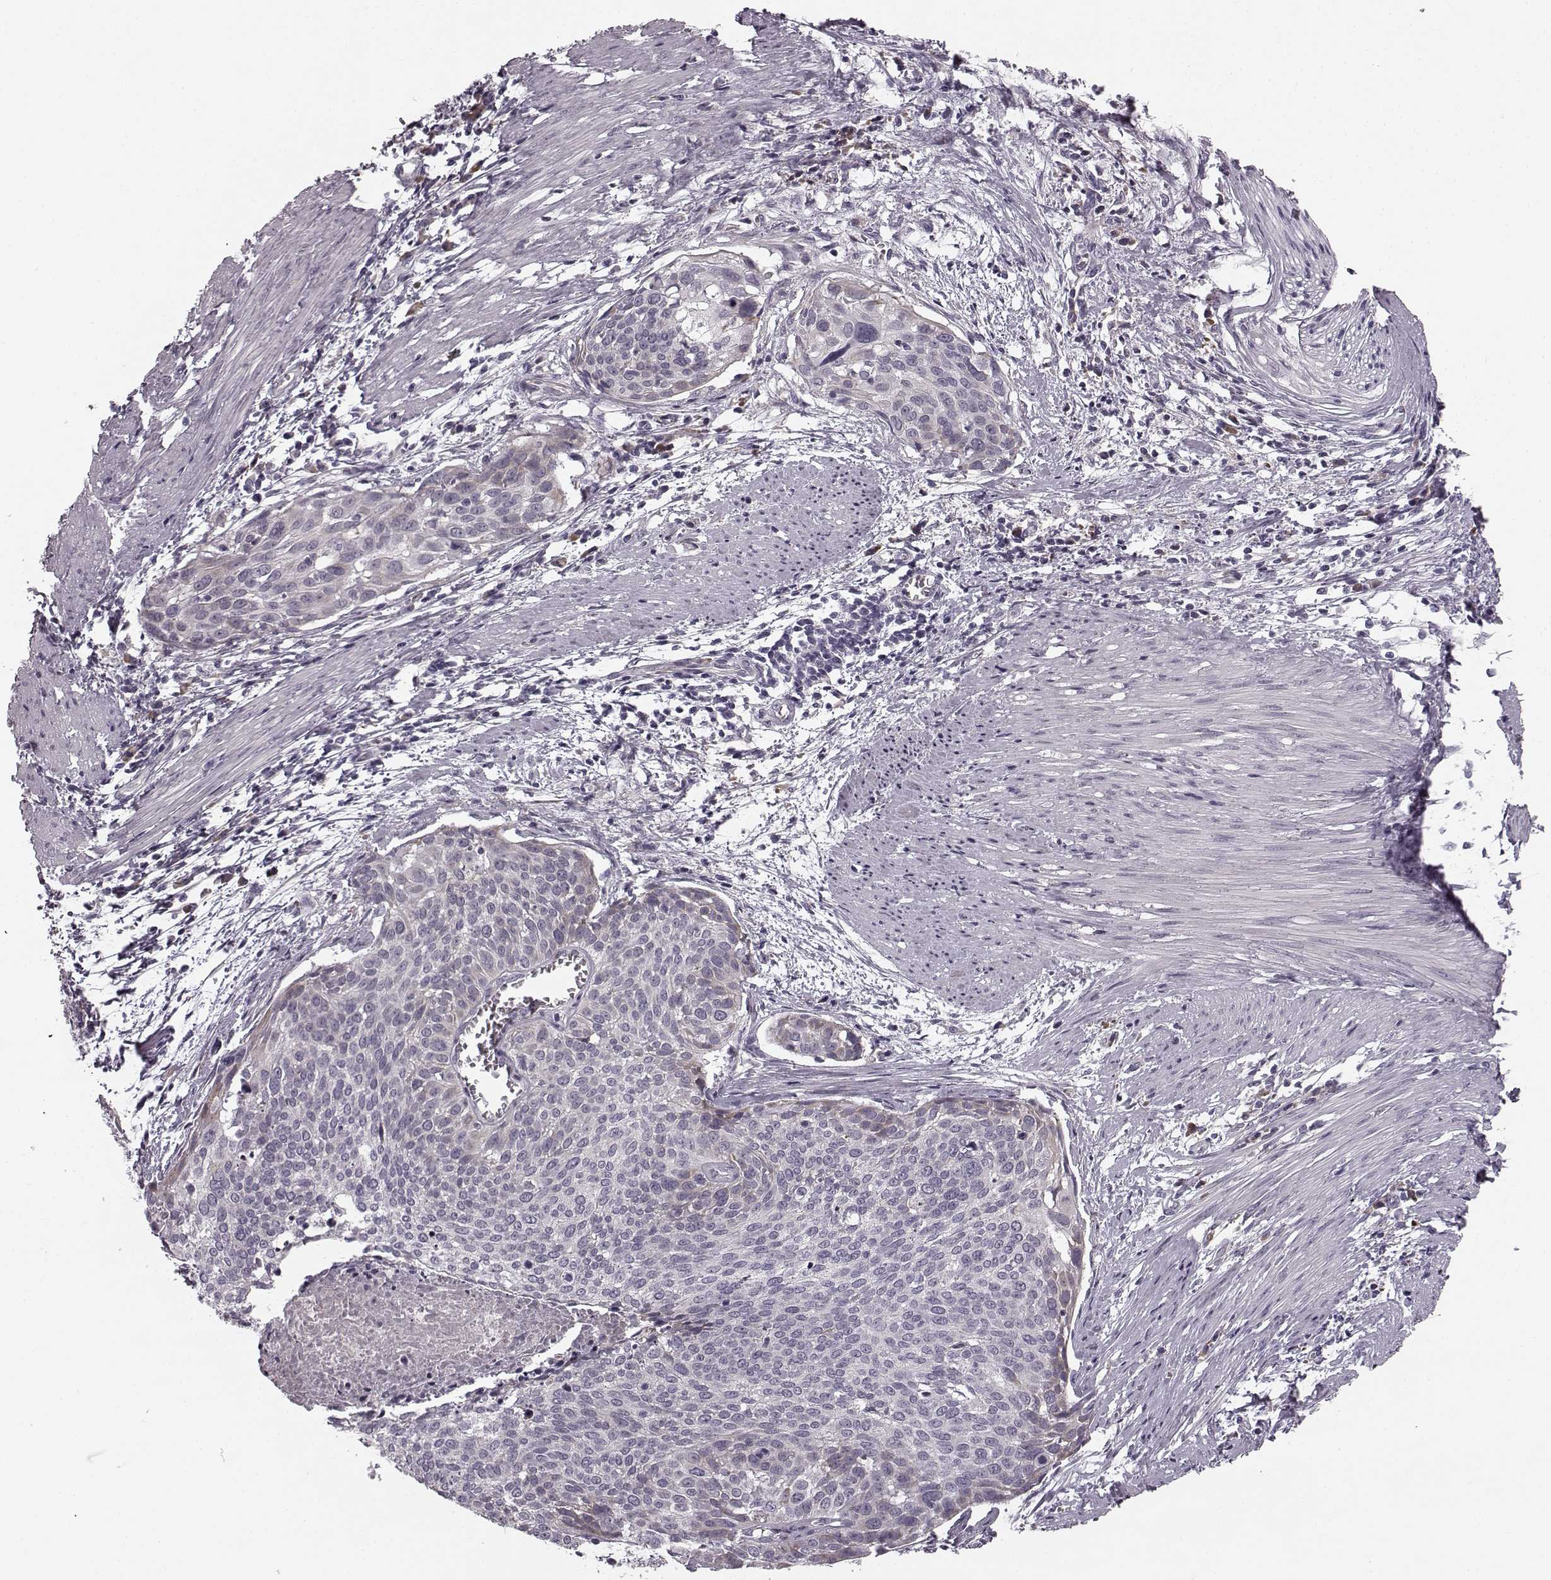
{"staining": {"intensity": "negative", "quantity": "none", "location": "none"}, "tissue": "cervical cancer", "cell_type": "Tumor cells", "image_type": "cancer", "snomed": [{"axis": "morphology", "description": "Squamous cell carcinoma, NOS"}, {"axis": "topography", "description": "Cervix"}], "caption": "Tumor cells are negative for brown protein staining in squamous cell carcinoma (cervical).", "gene": "FAM234B", "patient": {"sex": "female", "age": 39}}